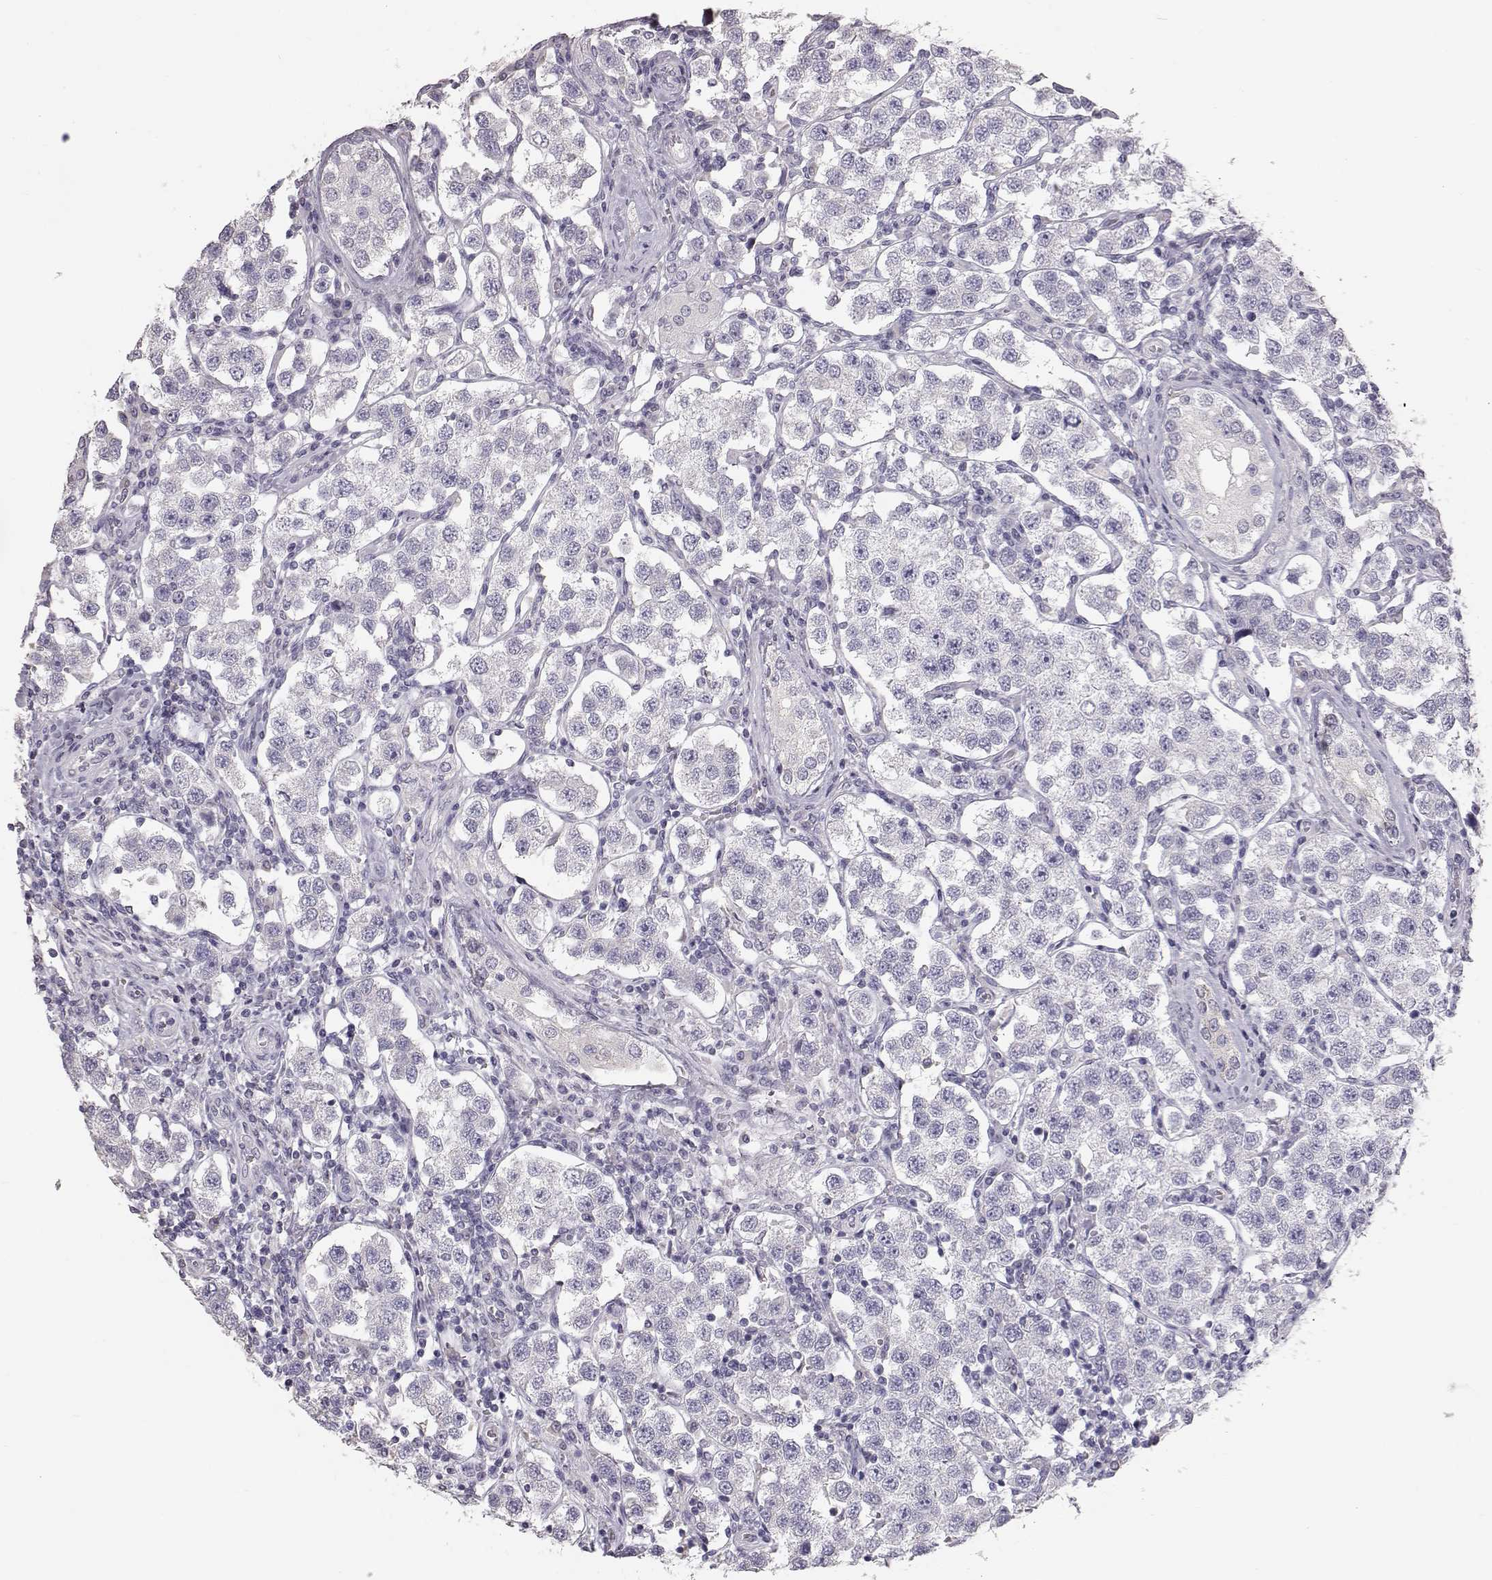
{"staining": {"intensity": "negative", "quantity": "none", "location": "none"}, "tissue": "testis cancer", "cell_type": "Tumor cells", "image_type": "cancer", "snomed": [{"axis": "morphology", "description": "Seminoma, NOS"}, {"axis": "topography", "description": "Testis"}], "caption": "Human testis cancer stained for a protein using immunohistochemistry (IHC) displays no expression in tumor cells.", "gene": "KRT33A", "patient": {"sex": "male", "age": 37}}